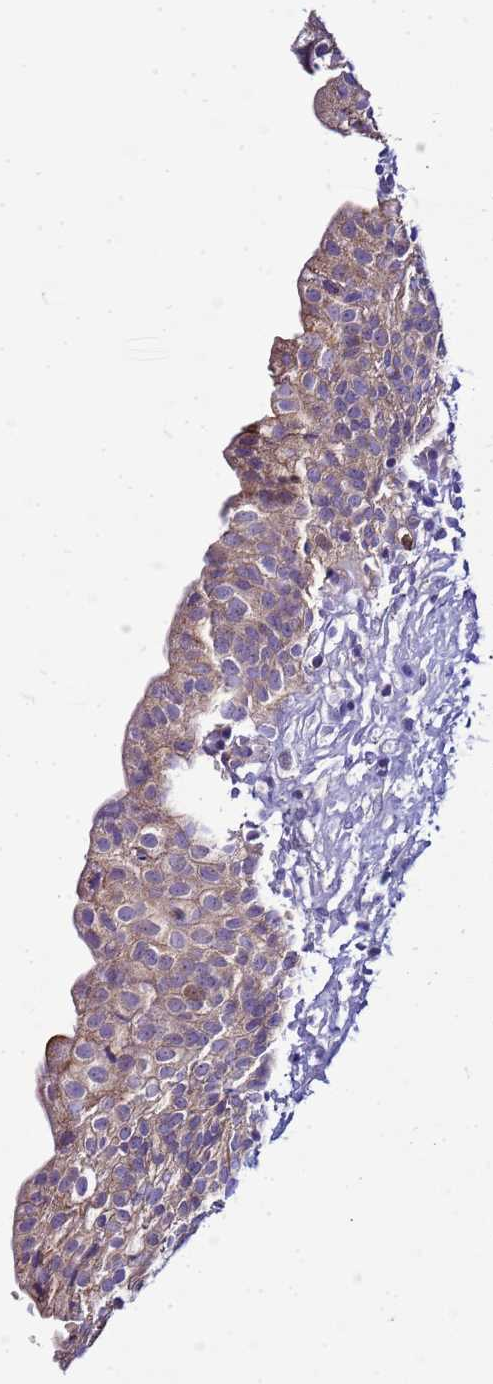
{"staining": {"intensity": "moderate", "quantity": ">75%", "location": "cytoplasmic/membranous"}, "tissue": "urinary bladder", "cell_type": "Urothelial cells", "image_type": "normal", "snomed": [{"axis": "morphology", "description": "Normal tissue, NOS"}, {"axis": "topography", "description": "Urinary bladder"}], "caption": "Protein expression by immunohistochemistry shows moderate cytoplasmic/membranous staining in about >75% of urothelial cells in normal urinary bladder.", "gene": "PKD1", "patient": {"sex": "male", "age": 55}}